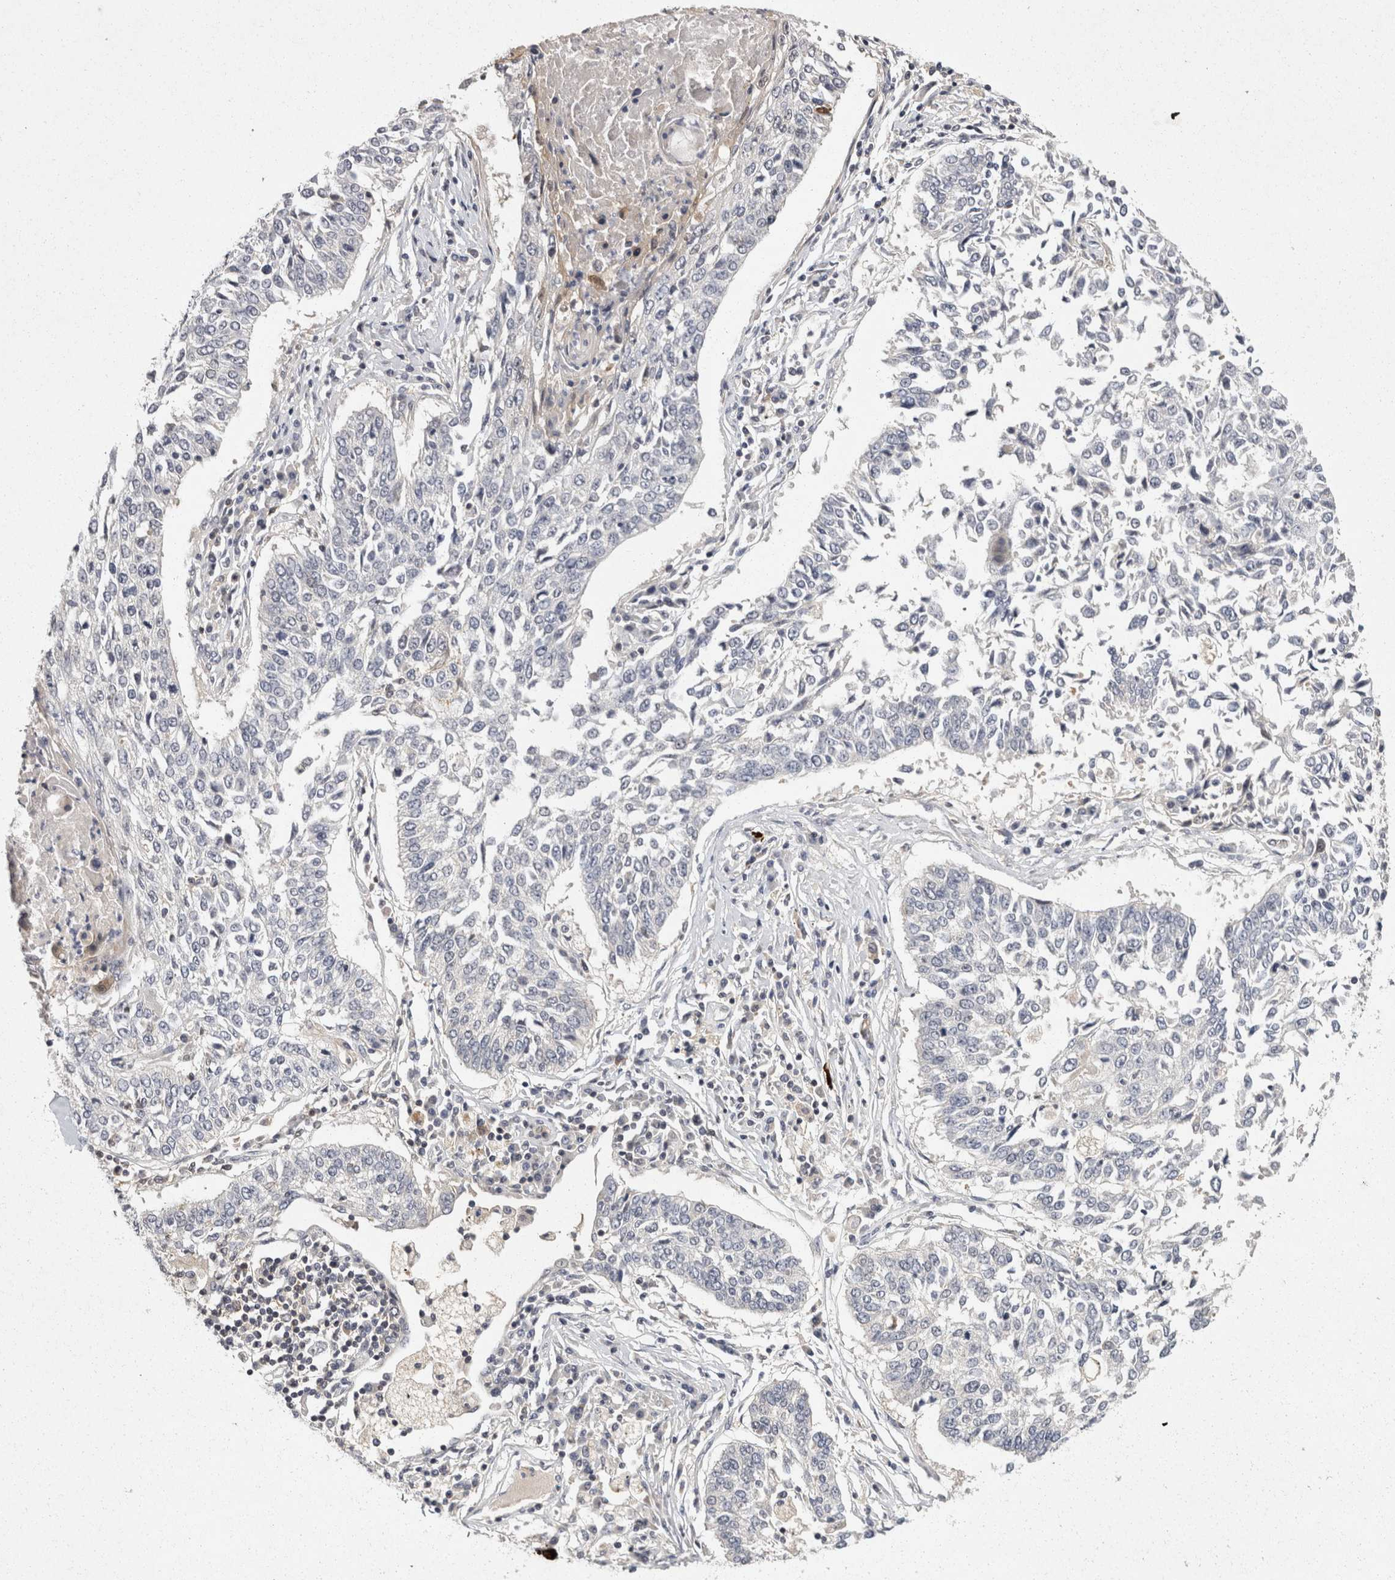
{"staining": {"intensity": "negative", "quantity": "none", "location": "none"}, "tissue": "lung cancer", "cell_type": "Tumor cells", "image_type": "cancer", "snomed": [{"axis": "morphology", "description": "Normal tissue, NOS"}, {"axis": "morphology", "description": "Squamous cell carcinoma, NOS"}, {"axis": "topography", "description": "Cartilage tissue"}, {"axis": "topography", "description": "Lung"}, {"axis": "topography", "description": "Peripheral nerve tissue"}], "caption": "A photomicrograph of human squamous cell carcinoma (lung) is negative for staining in tumor cells.", "gene": "ACAT2", "patient": {"sex": "female", "age": 49}}